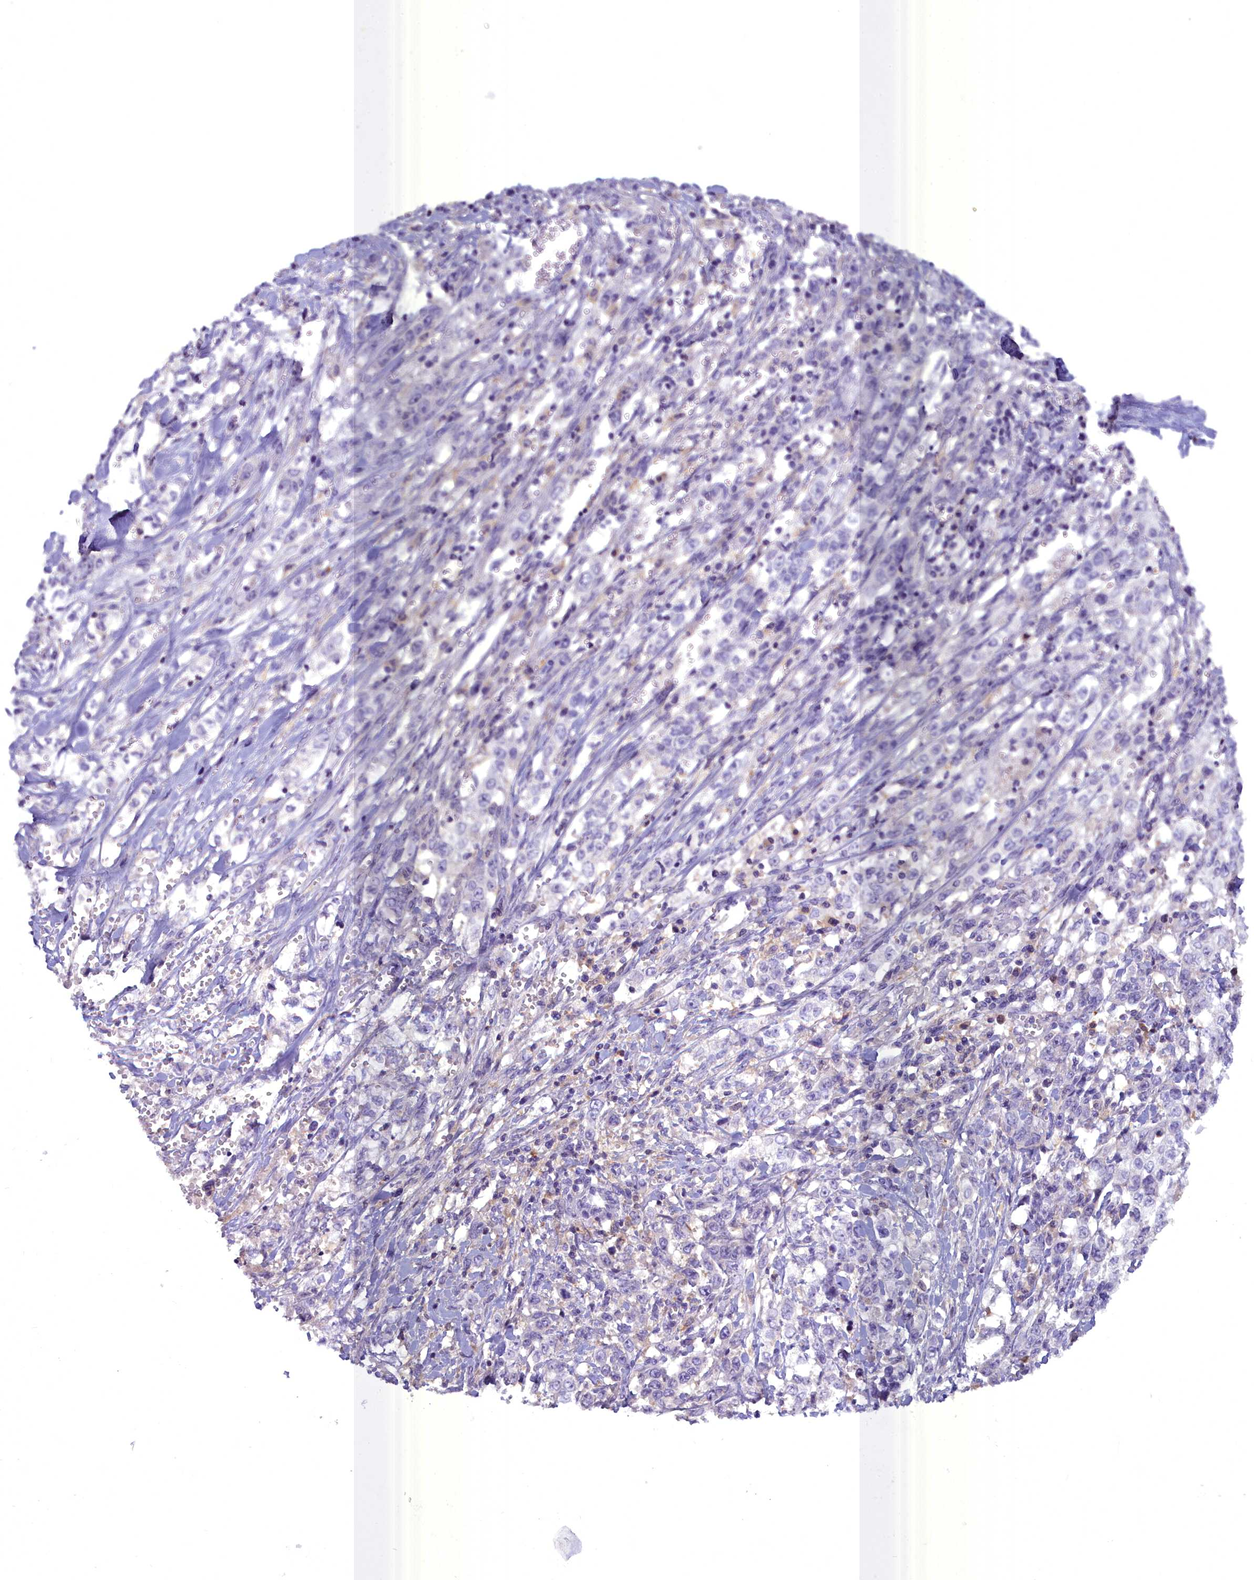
{"staining": {"intensity": "negative", "quantity": "none", "location": "none"}, "tissue": "stomach cancer", "cell_type": "Tumor cells", "image_type": "cancer", "snomed": [{"axis": "morphology", "description": "Adenocarcinoma, NOS"}, {"axis": "topography", "description": "Stomach, upper"}], "caption": "The histopathology image demonstrates no staining of tumor cells in stomach cancer (adenocarcinoma).", "gene": "BLNK", "patient": {"sex": "male", "age": 62}}